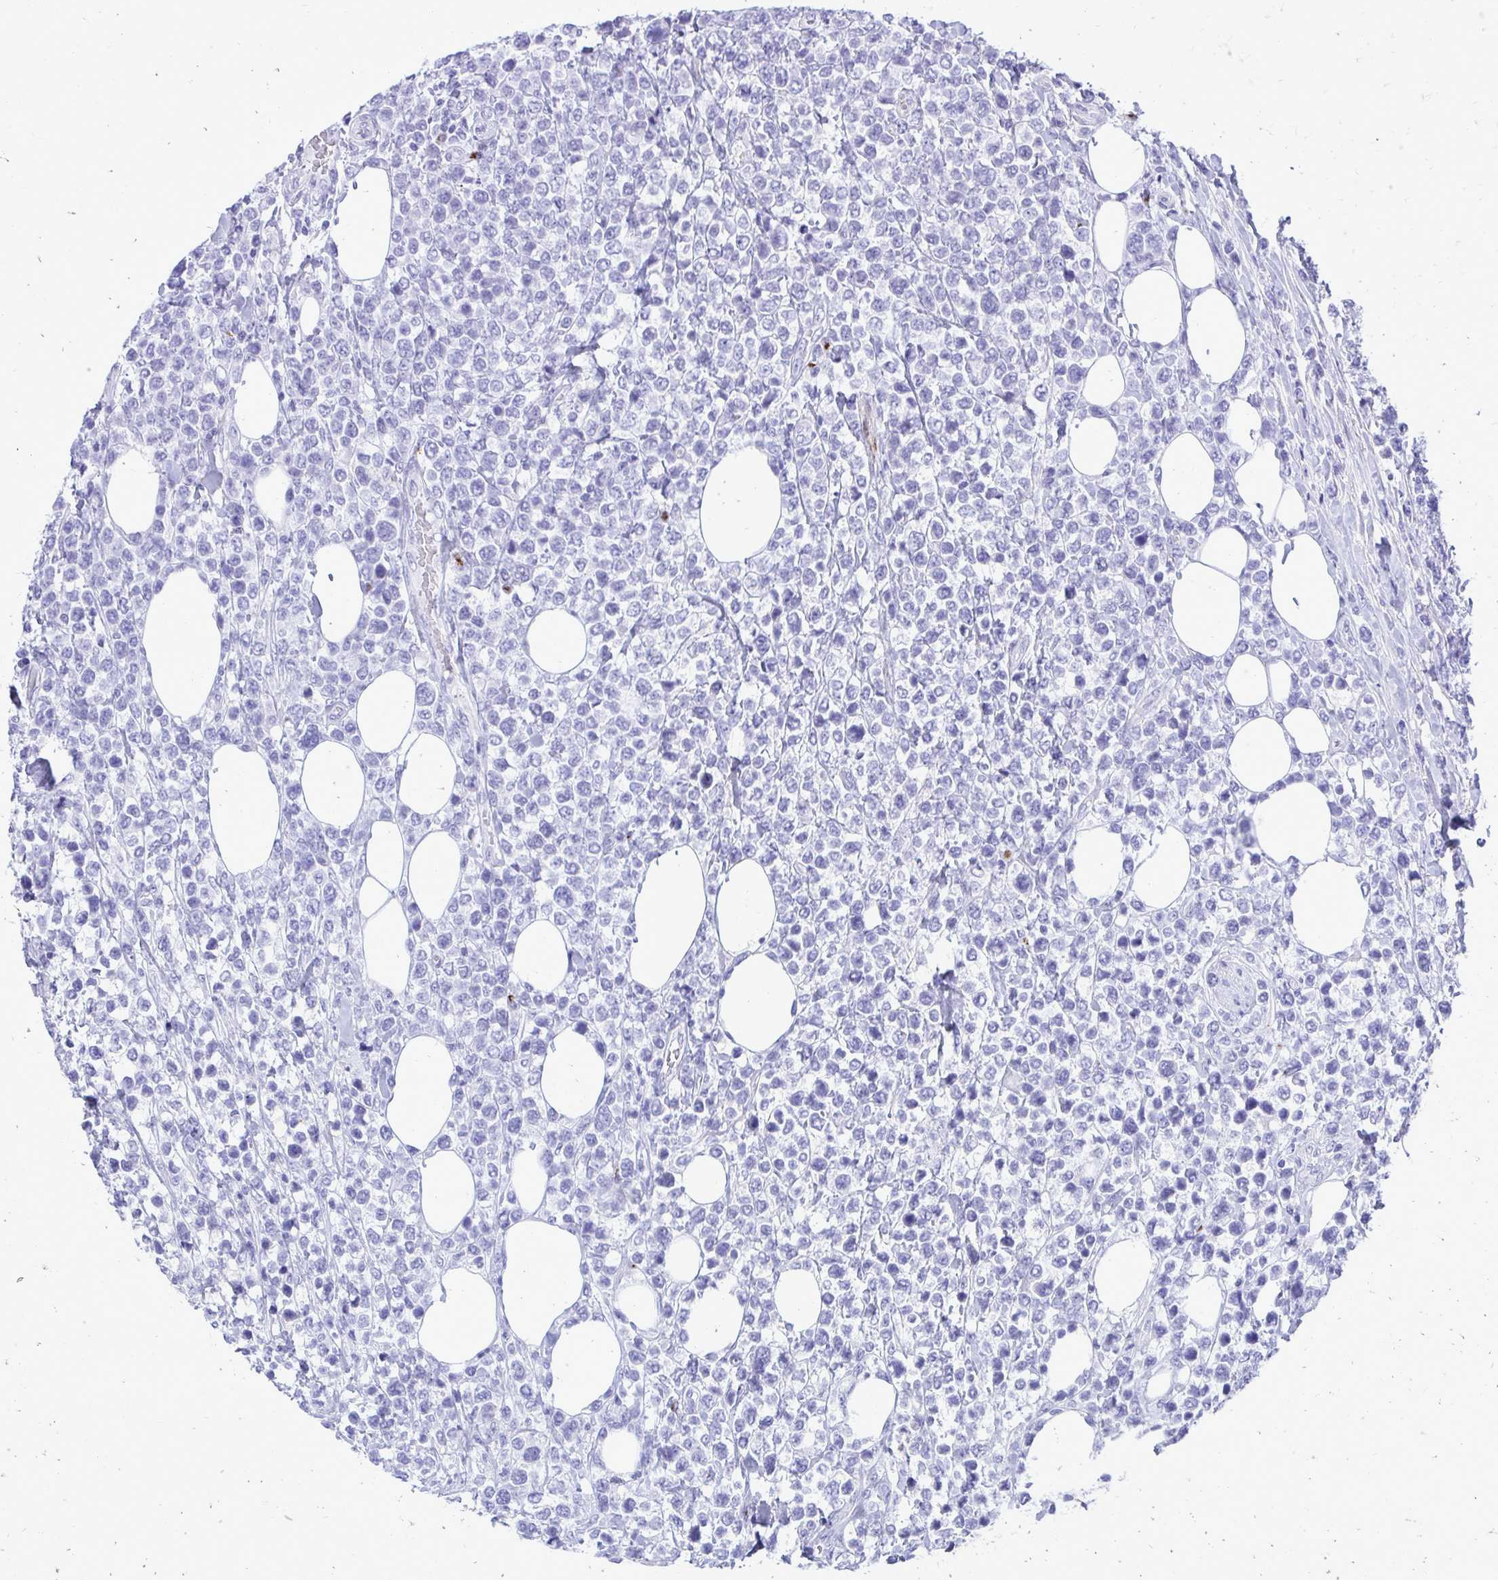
{"staining": {"intensity": "negative", "quantity": "none", "location": "none"}, "tissue": "lymphoma", "cell_type": "Tumor cells", "image_type": "cancer", "snomed": [{"axis": "morphology", "description": "Malignant lymphoma, non-Hodgkin's type, High grade"}, {"axis": "topography", "description": "Soft tissue"}], "caption": "Lymphoma was stained to show a protein in brown. There is no significant staining in tumor cells. (DAB immunohistochemistry (IHC) visualized using brightfield microscopy, high magnification).", "gene": "ANKDD1B", "patient": {"sex": "female", "age": 56}}